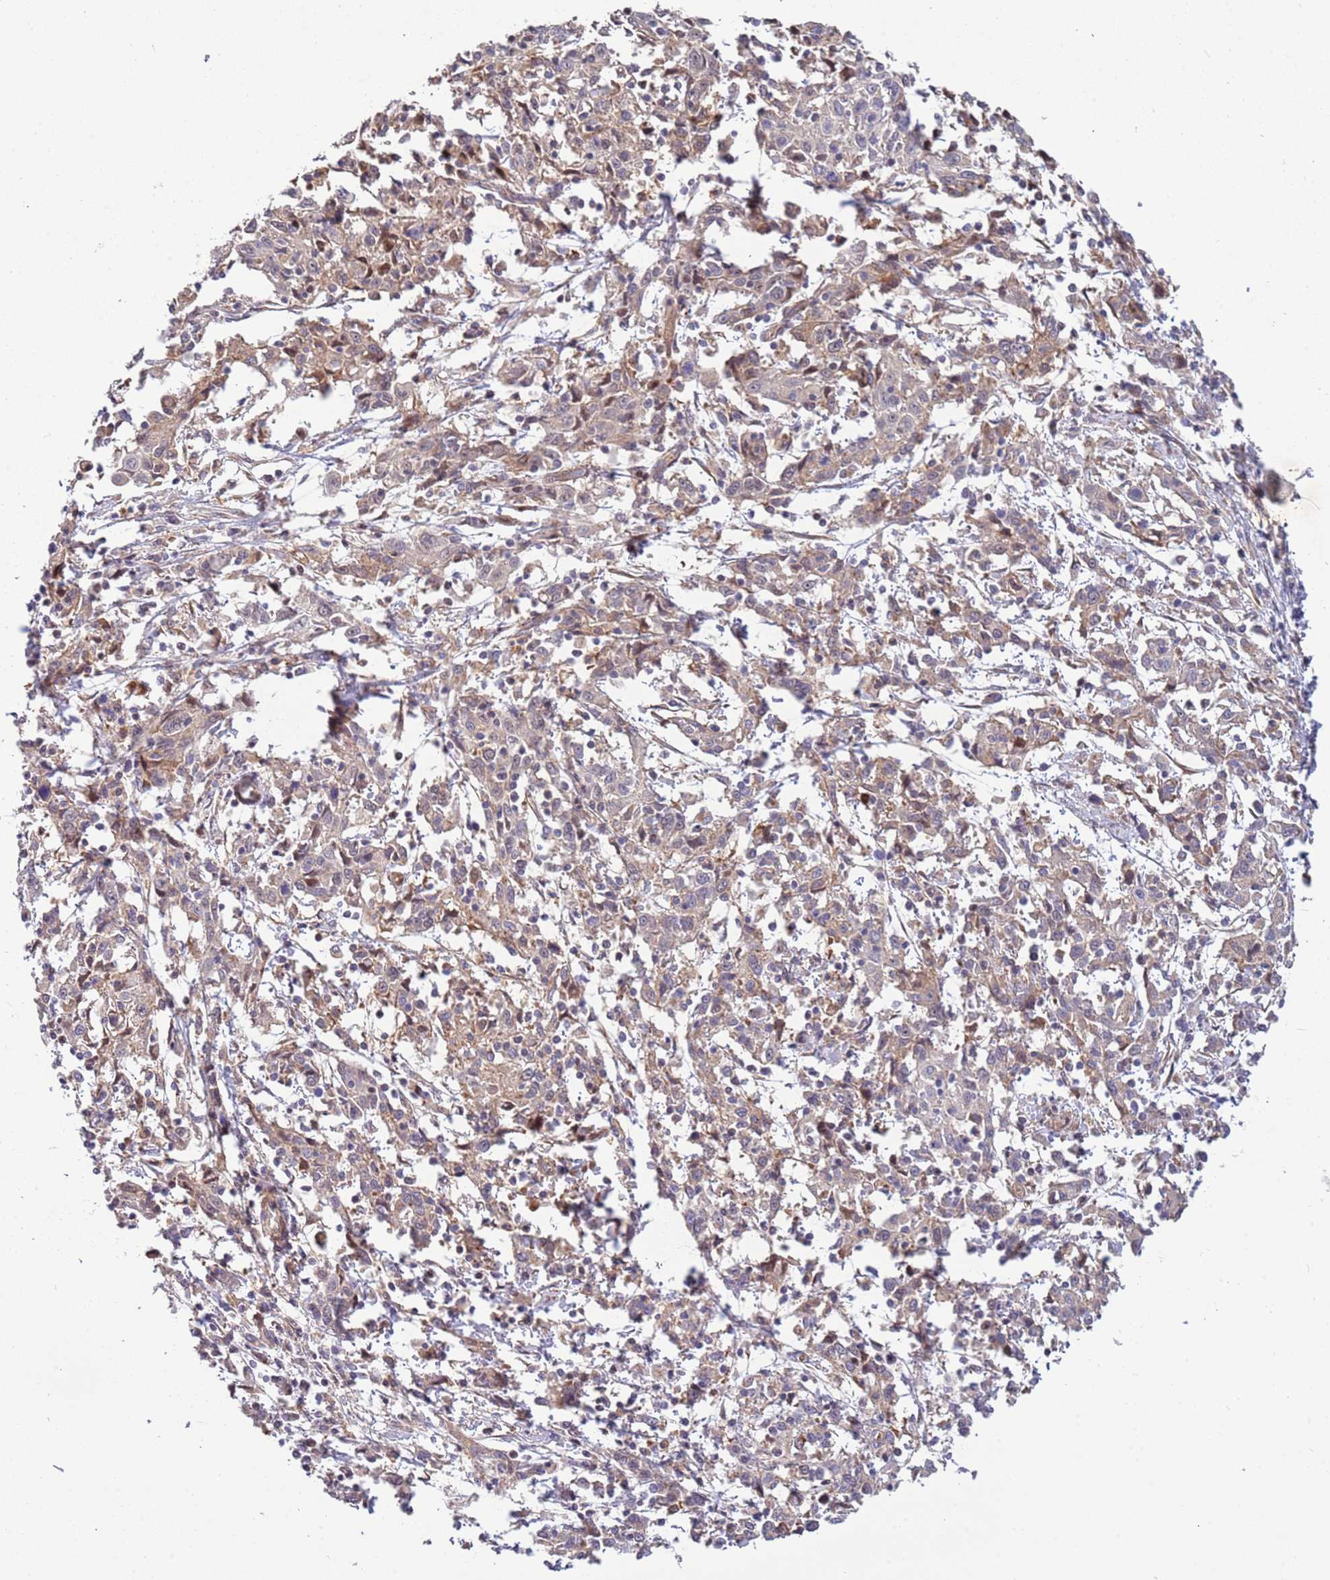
{"staining": {"intensity": "moderate", "quantity": "25%-75%", "location": "cytoplasmic/membranous"}, "tissue": "cervical cancer", "cell_type": "Tumor cells", "image_type": "cancer", "snomed": [{"axis": "morphology", "description": "Squamous cell carcinoma, NOS"}, {"axis": "topography", "description": "Cervix"}], "caption": "Moderate cytoplasmic/membranous expression for a protein is present in about 25%-75% of tumor cells of cervical squamous cell carcinoma using immunohistochemistry (IHC).", "gene": "ITGB6", "patient": {"sex": "female", "age": 46}}